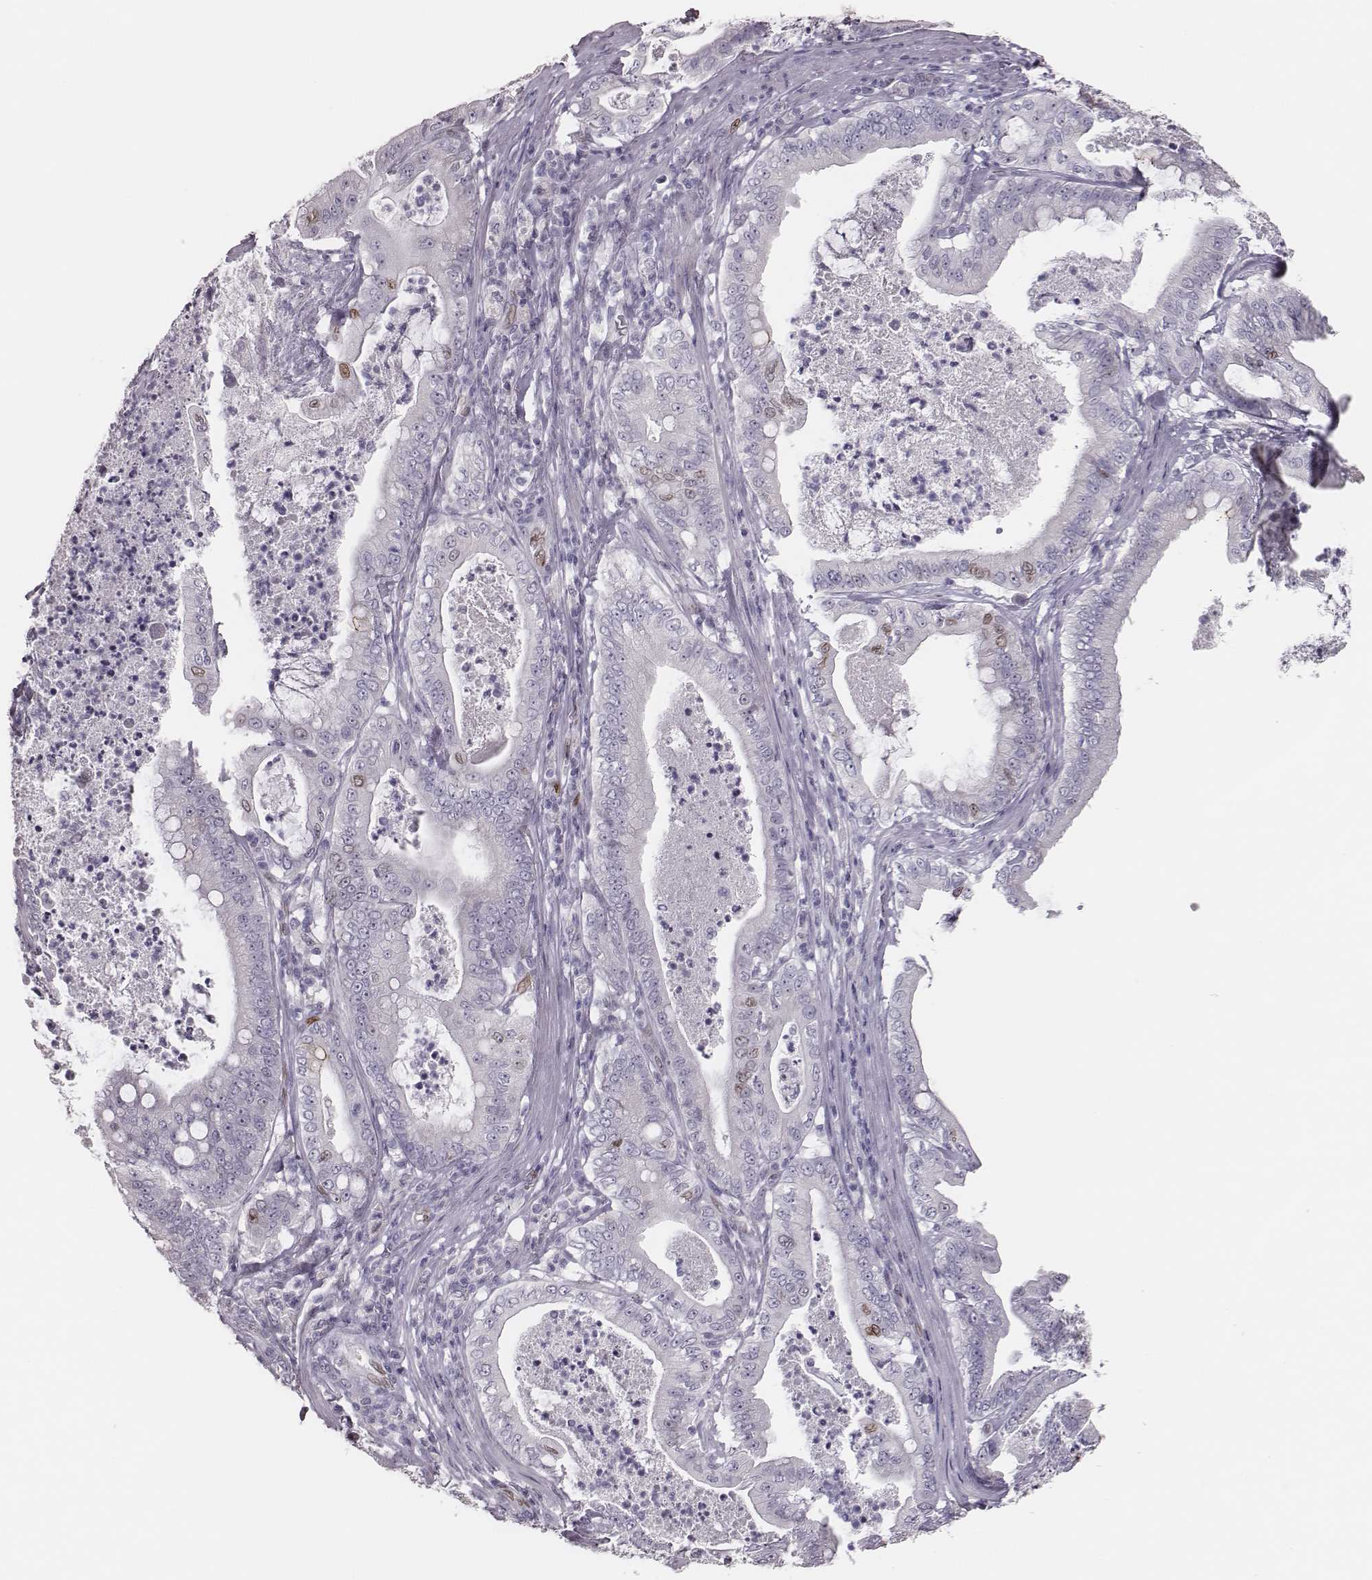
{"staining": {"intensity": "negative", "quantity": "none", "location": "none"}, "tissue": "pancreatic cancer", "cell_type": "Tumor cells", "image_type": "cancer", "snomed": [{"axis": "morphology", "description": "Adenocarcinoma, NOS"}, {"axis": "topography", "description": "Pancreas"}], "caption": "Immunohistochemistry (IHC) of human pancreatic adenocarcinoma reveals no positivity in tumor cells. (Stains: DAB (3,3'-diaminobenzidine) IHC with hematoxylin counter stain, Microscopy: brightfield microscopy at high magnification).", "gene": "ADGRF4", "patient": {"sex": "male", "age": 71}}